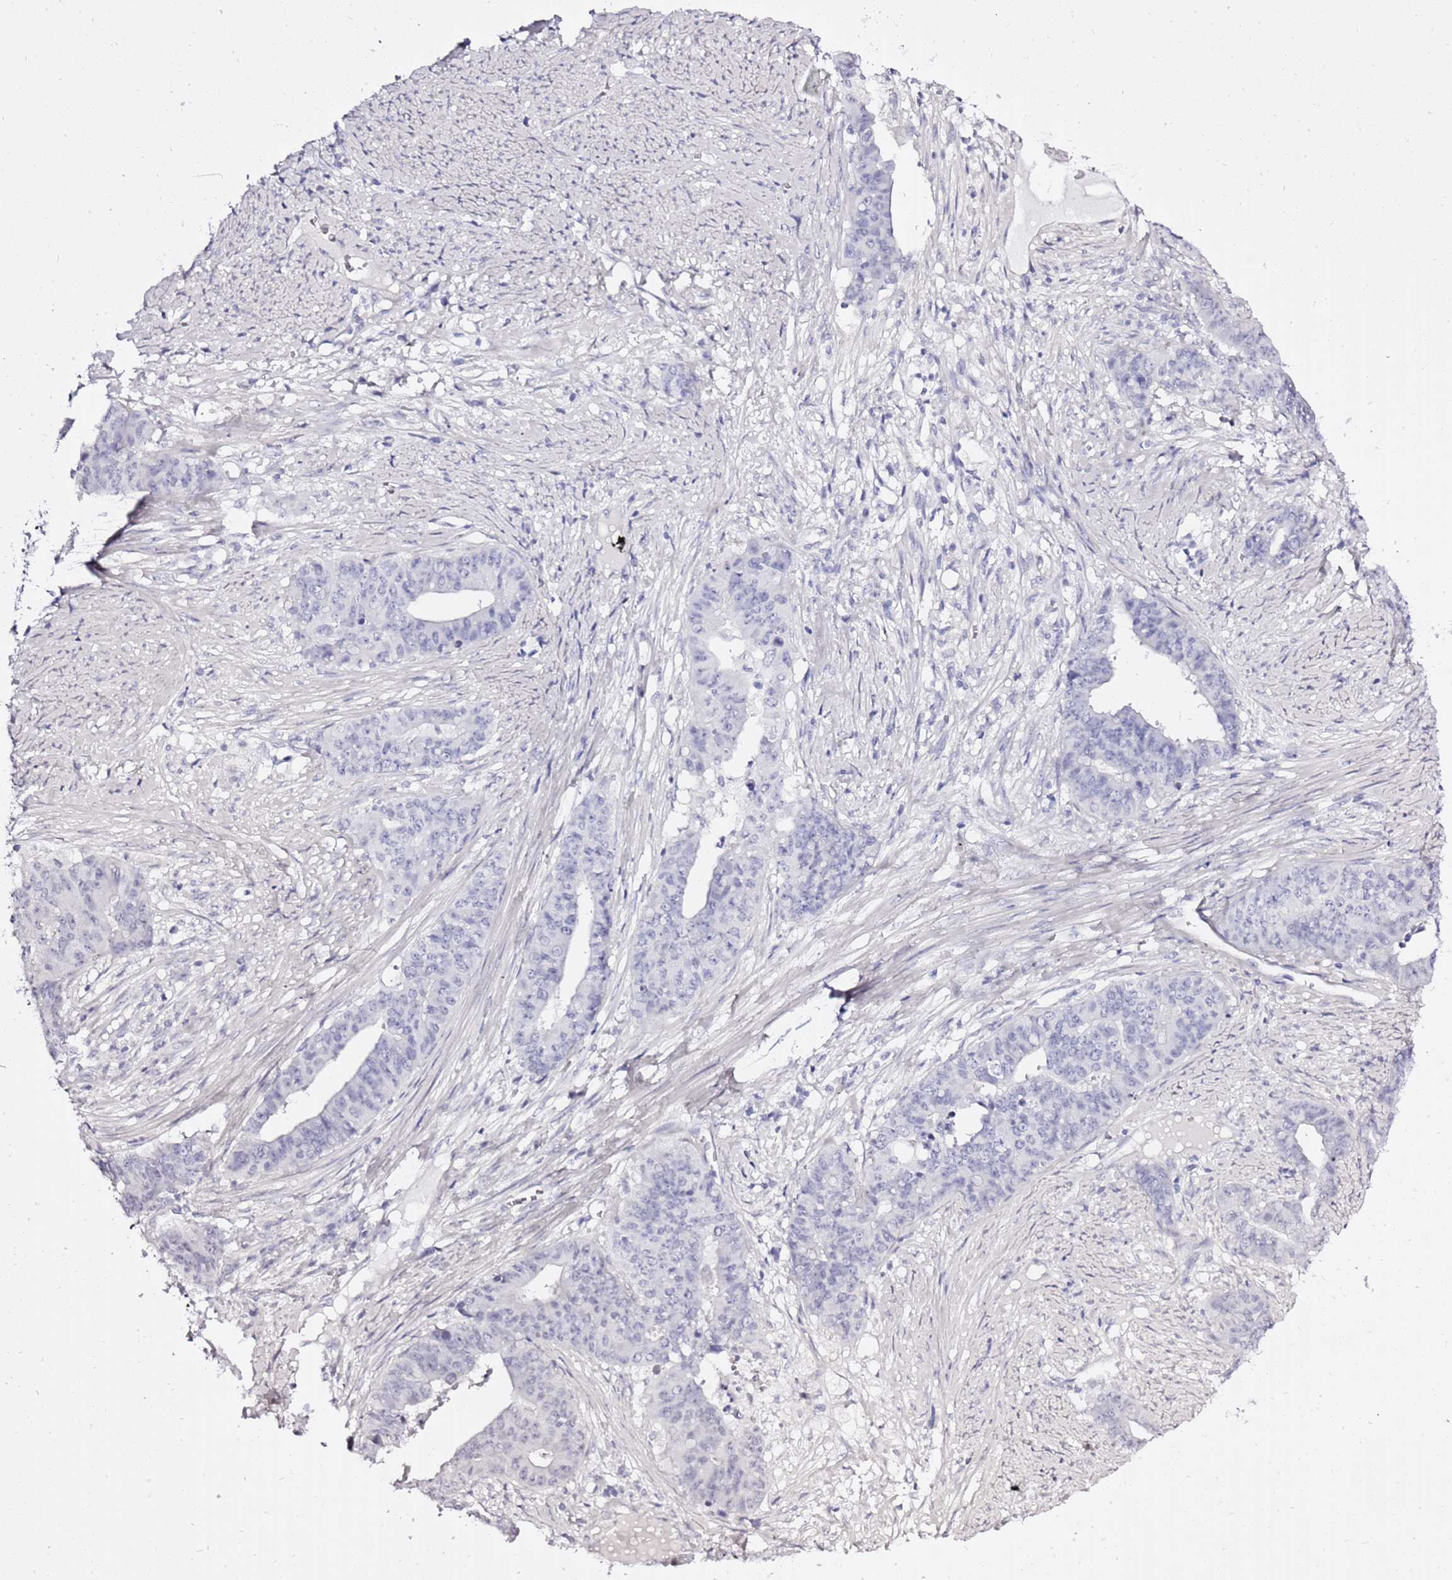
{"staining": {"intensity": "negative", "quantity": "none", "location": "none"}, "tissue": "endometrial cancer", "cell_type": "Tumor cells", "image_type": "cancer", "snomed": [{"axis": "morphology", "description": "Adenocarcinoma, NOS"}, {"axis": "topography", "description": "Endometrium"}], "caption": "High magnification brightfield microscopy of endometrial cancer (adenocarcinoma) stained with DAB (3,3'-diaminobenzidine) (brown) and counterstained with hematoxylin (blue): tumor cells show no significant staining.", "gene": "LIPF", "patient": {"sex": "female", "age": 59}}